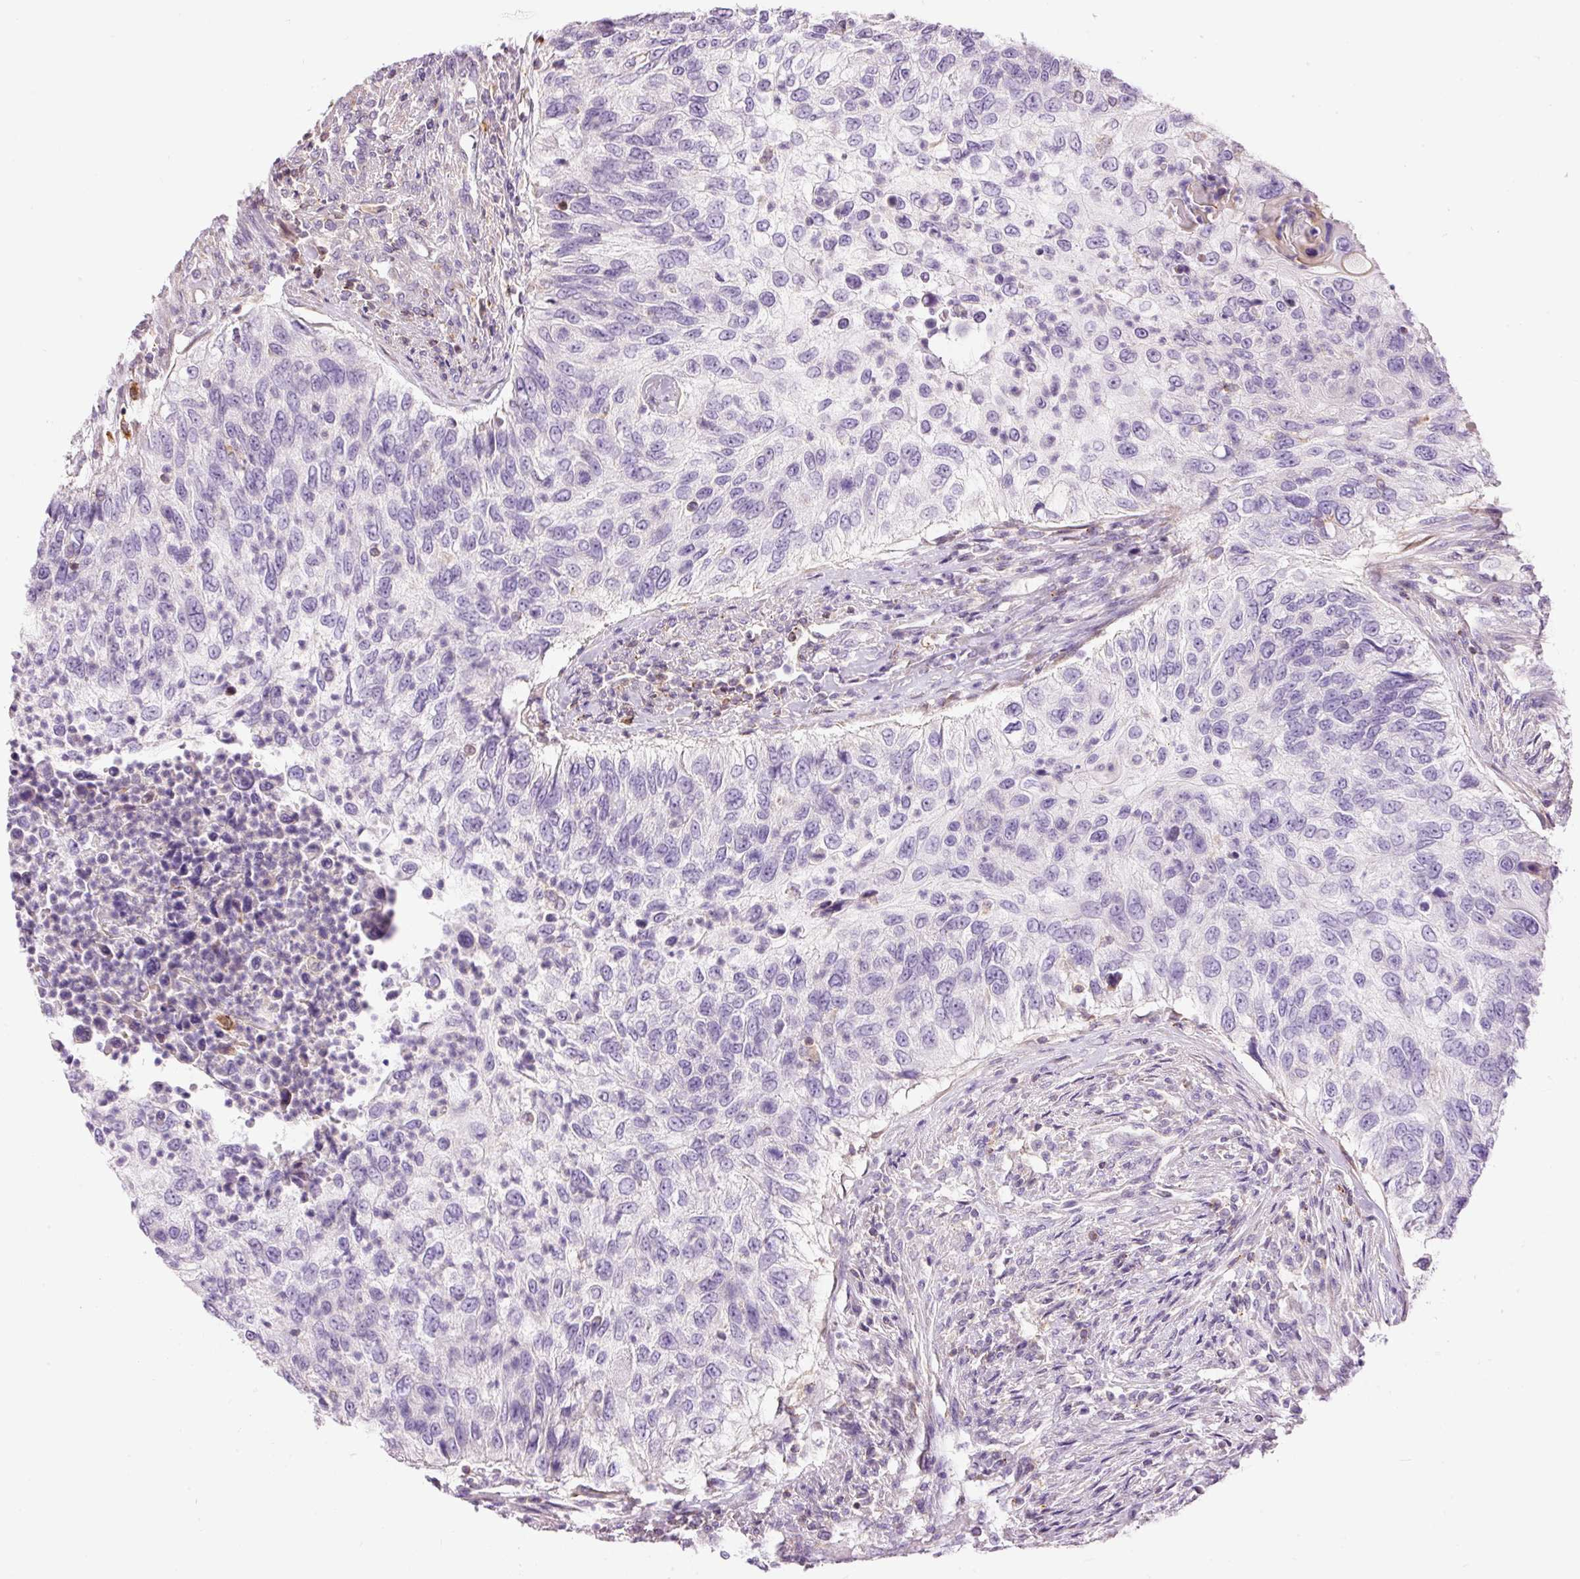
{"staining": {"intensity": "negative", "quantity": "none", "location": "none"}, "tissue": "urothelial cancer", "cell_type": "Tumor cells", "image_type": "cancer", "snomed": [{"axis": "morphology", "description": "Urothelial carcinoma, High grade"}, {"axis": "topography", "description": "Urinary bladder"}], "caption": "This is an immunohistochemistry (IHC) micrograph of human high-grade urothelial carcinoma. There is no expression in tumor cells.", "gene": "DOK6", "patient": {"sex": "female", "age": 60}}